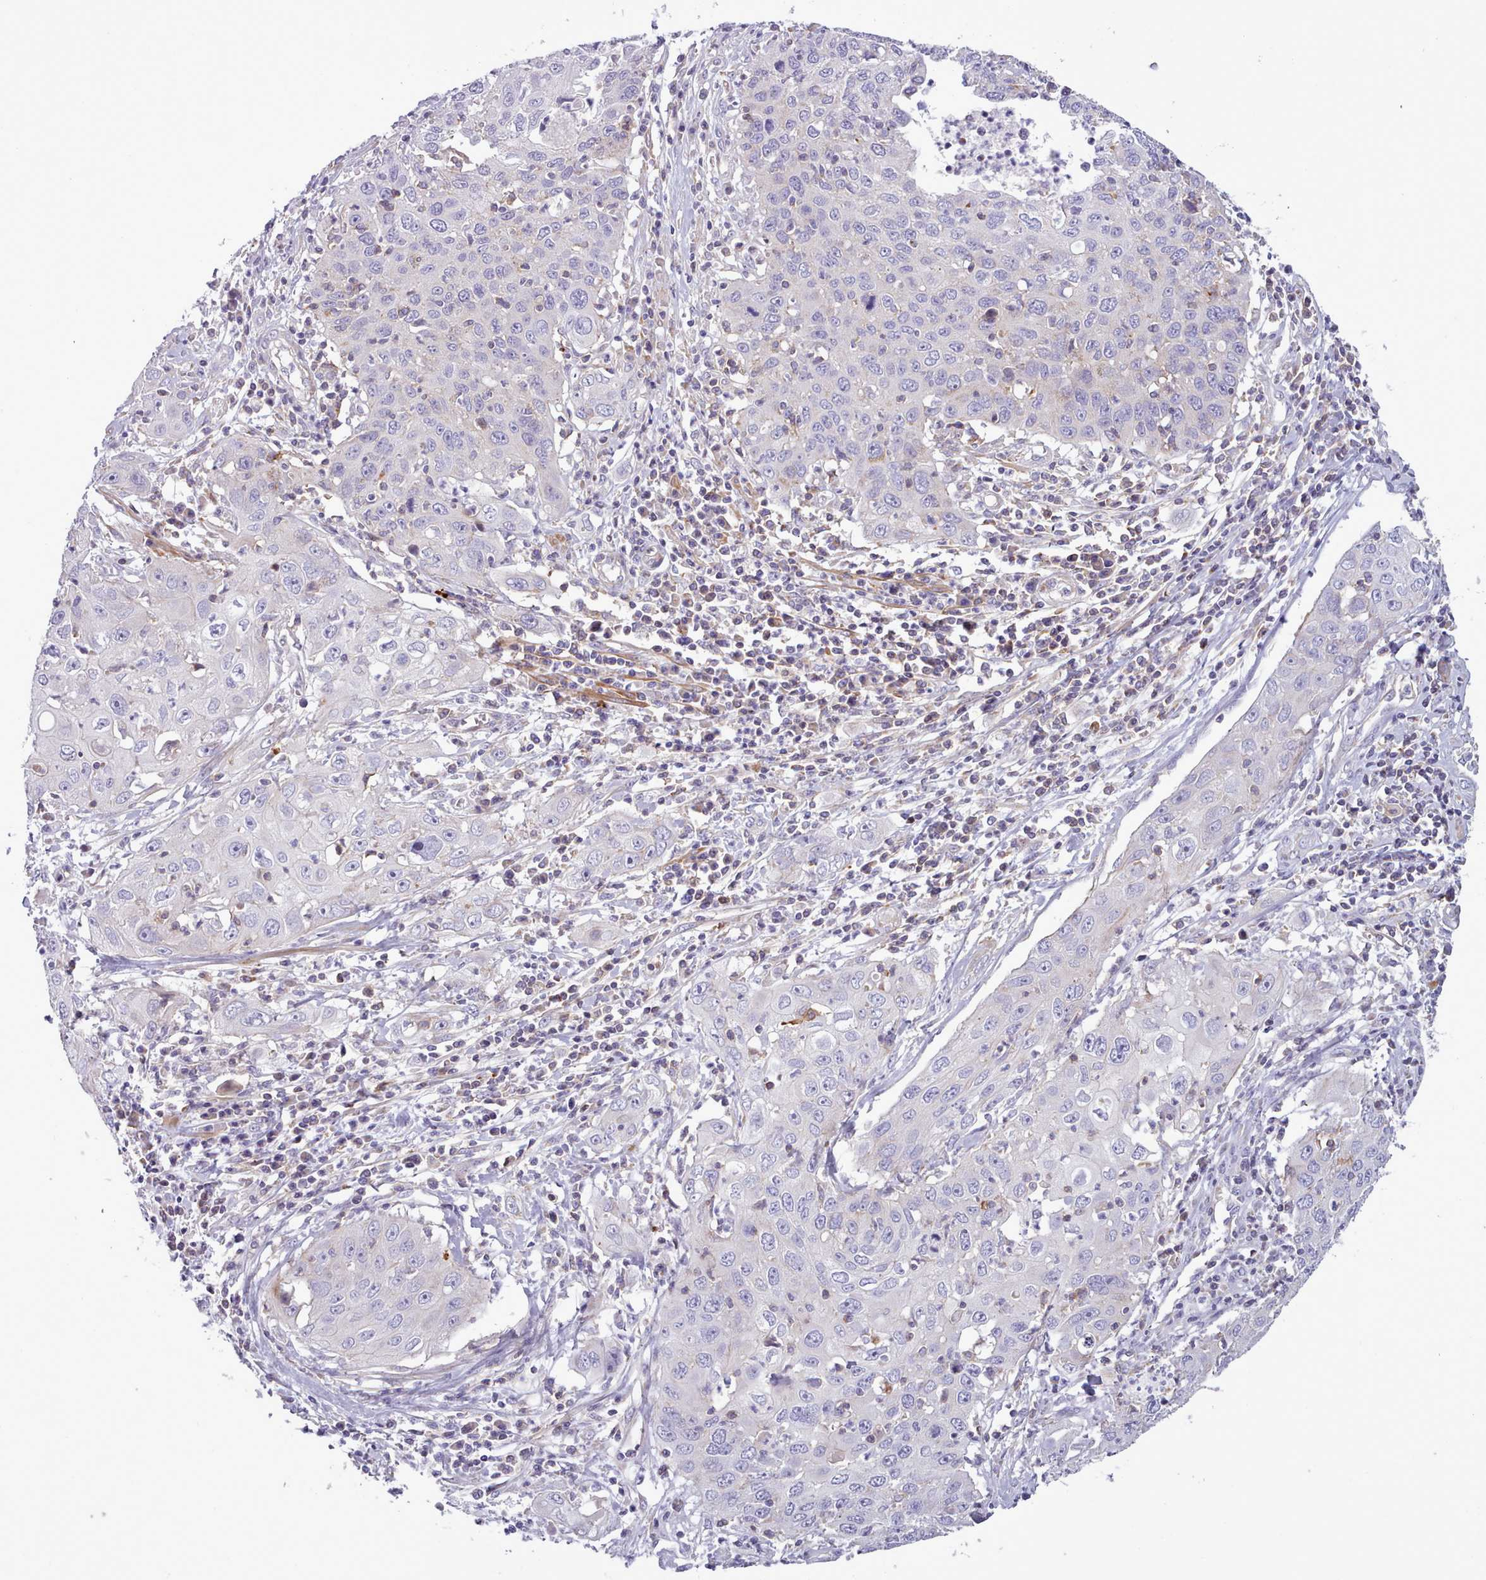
{"staining": {"intensity": "negative", "quantity": "none", "location": "none"}, "tissue": "cervical cancer", "cell_type": "Tumor cells", "image_type": "cancer", "snomed": [{"axis": "morphology", "description": "Squamous cell carcinoma, NOS"}, {"axis": "topography", "description": "Cervix"}], "caption": "The photomicrograph reveals no significant staining in tumor cells of cervical squamous cell carcinoma. (IHC, brightfield microscopy, high magnification).", "gene": "TENT4B", "patient": {"sex": "female", "age": 36}}